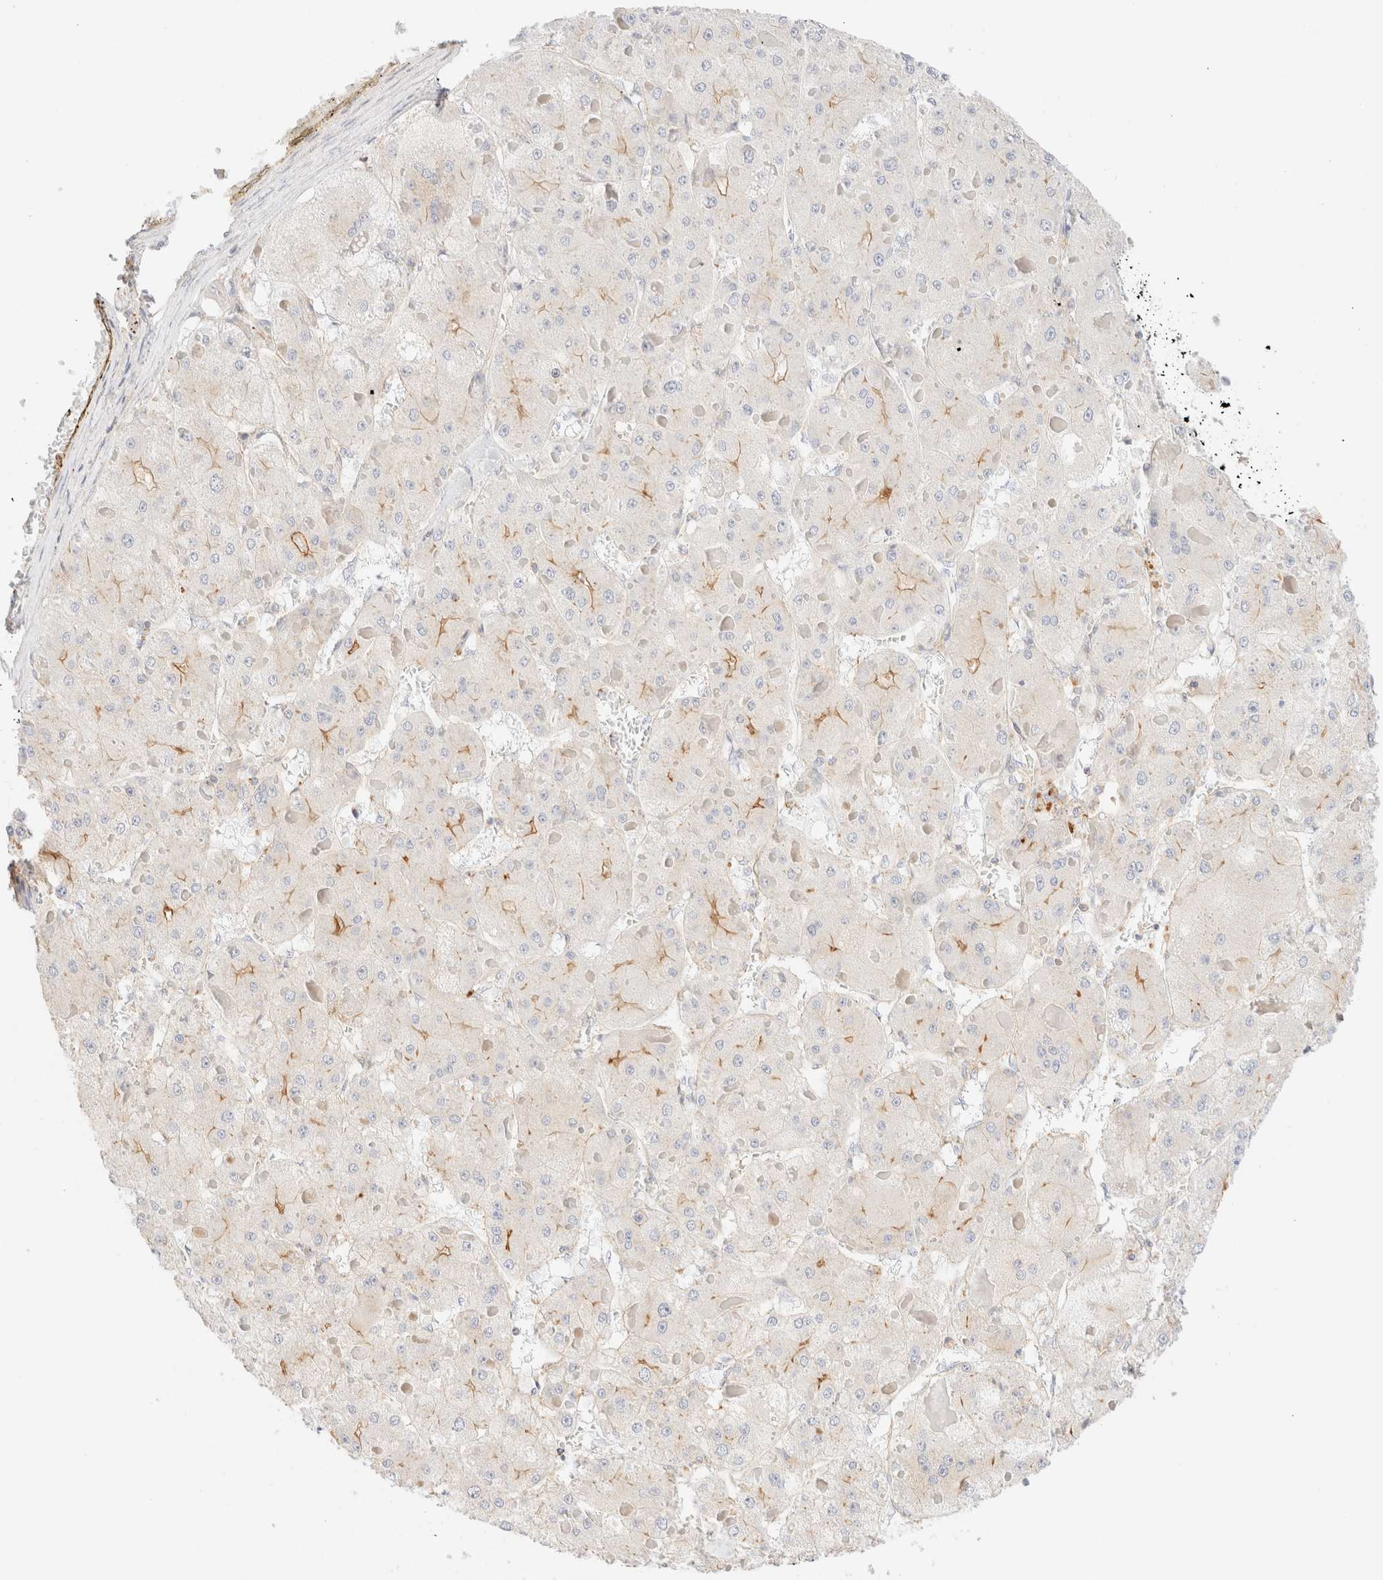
{"staining": {"intensity": "moderate", "quantity": "<25%", "location": "cytoplasmic/membranous"}, "tissue": "liver cancer", "cell_type": "Tumor cells", "image_type": "cancer", "snomed": [{"axis": "morphology", "description": "Carcinoma, Hepatocellular, NOS"}, {"axis": "topography", "description": "Liver"}], "caption": "A high-resolution image shows immunohistochemistry (IHC) staining of hepatocellular carcinoma (liver), which exhibits moderate cytoplasmic/membranous positivity in approximately <25% of tumor cells.", "gene": "MYO10", "patient": {"sex": "female", "age": 73}}